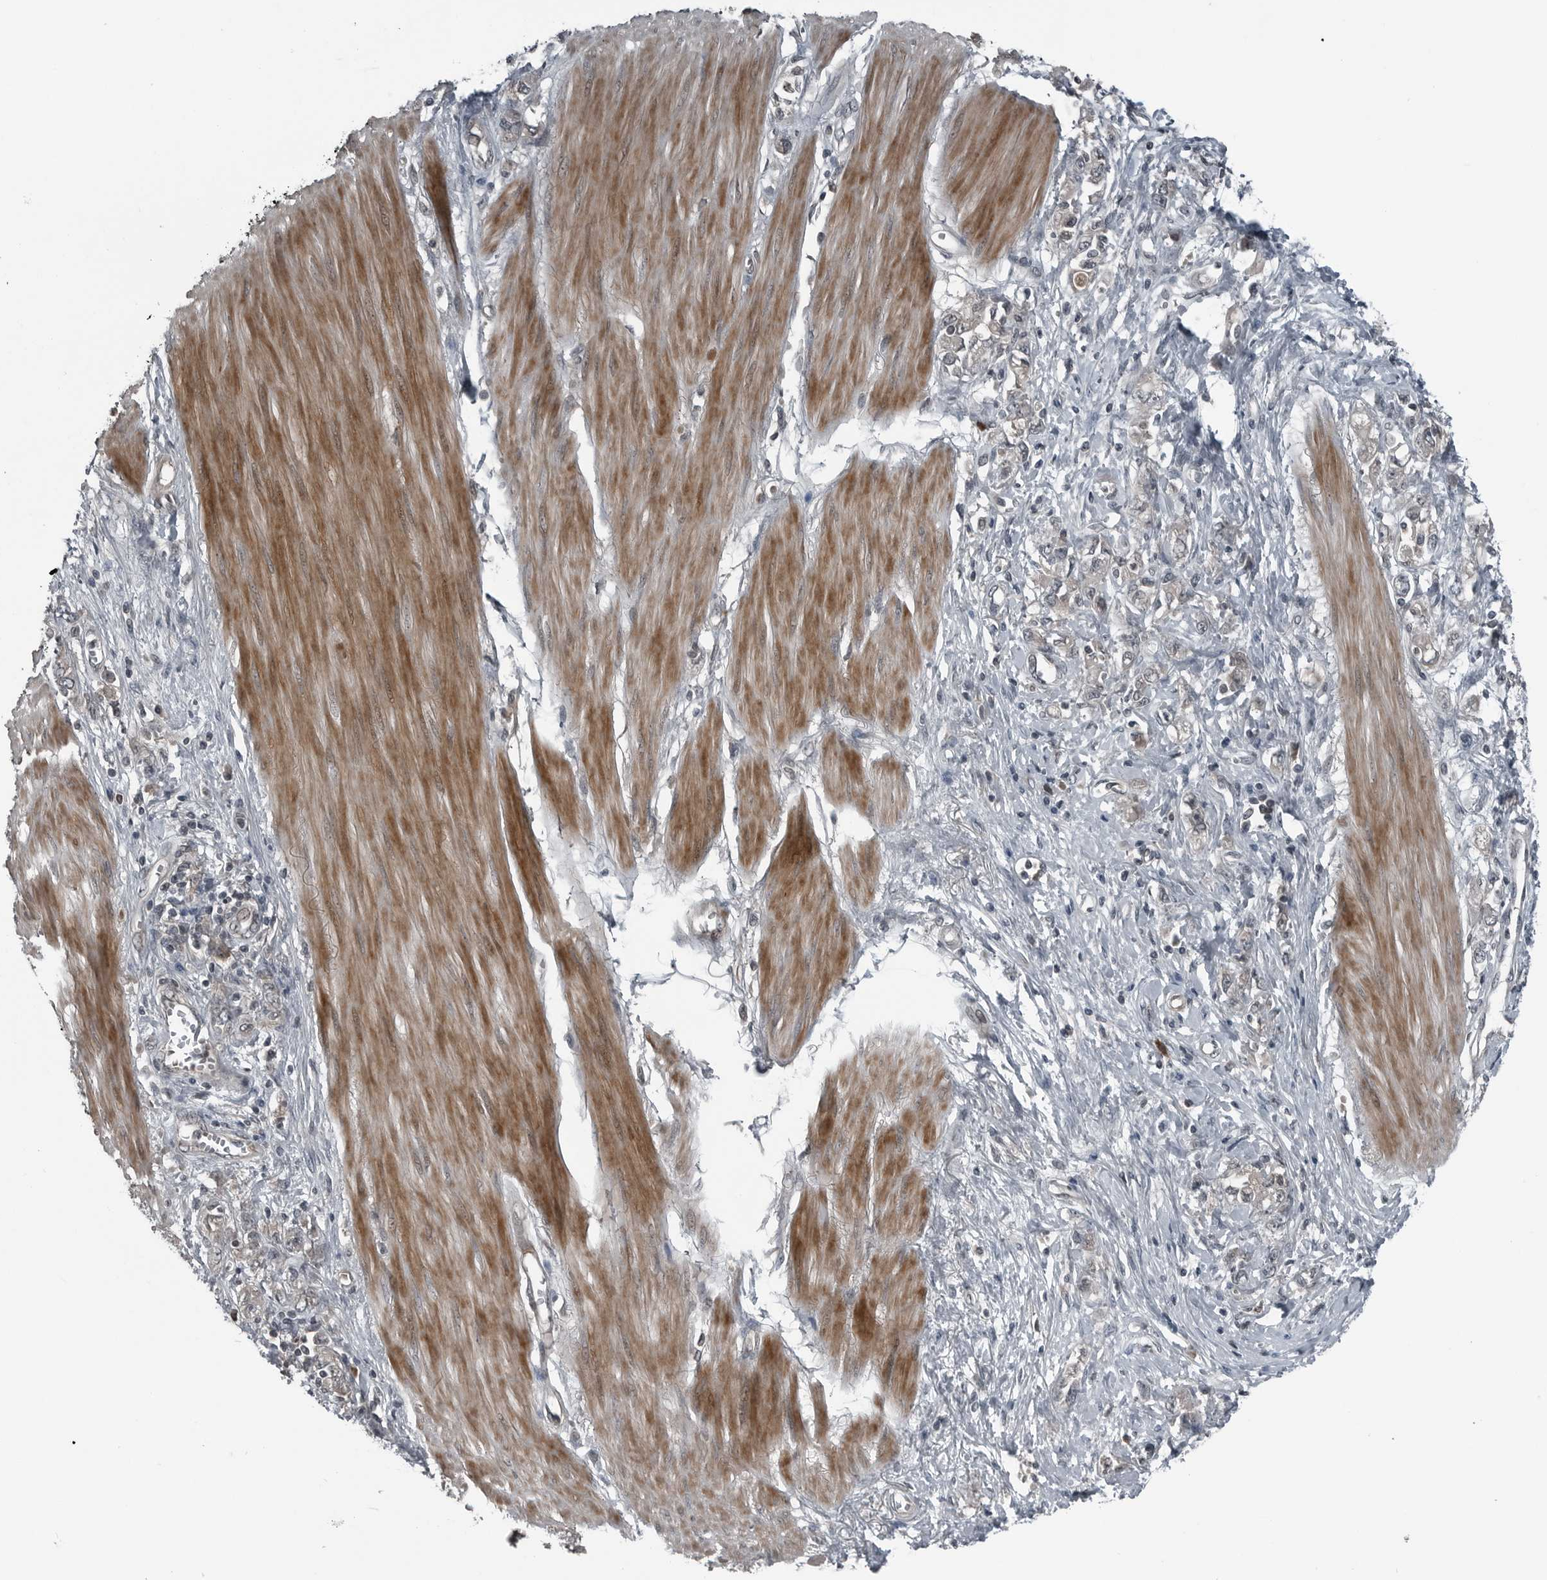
{"staining": {"intensity": "negative", "quantity": "none", "location": "none"}, "tissue": "stomach cancer", "cell_type": "Tumor cells", "image_type": "cancer", "snomed": [{"axis": "morphology", "description": "Adenocarcinoma, NOS"}, {"axis": "topography", "description": "Stomach"}], "caption": "Image shows no protein staining in tumor cells of stomach adenocarcinoma tissue. (DAB (3,3'-diaminobenzidine) immunohistochemistry (IHC) with hematoxylin counter stain).", "gene": "GAK", "patient": {"sex": "female", "age": 76}}